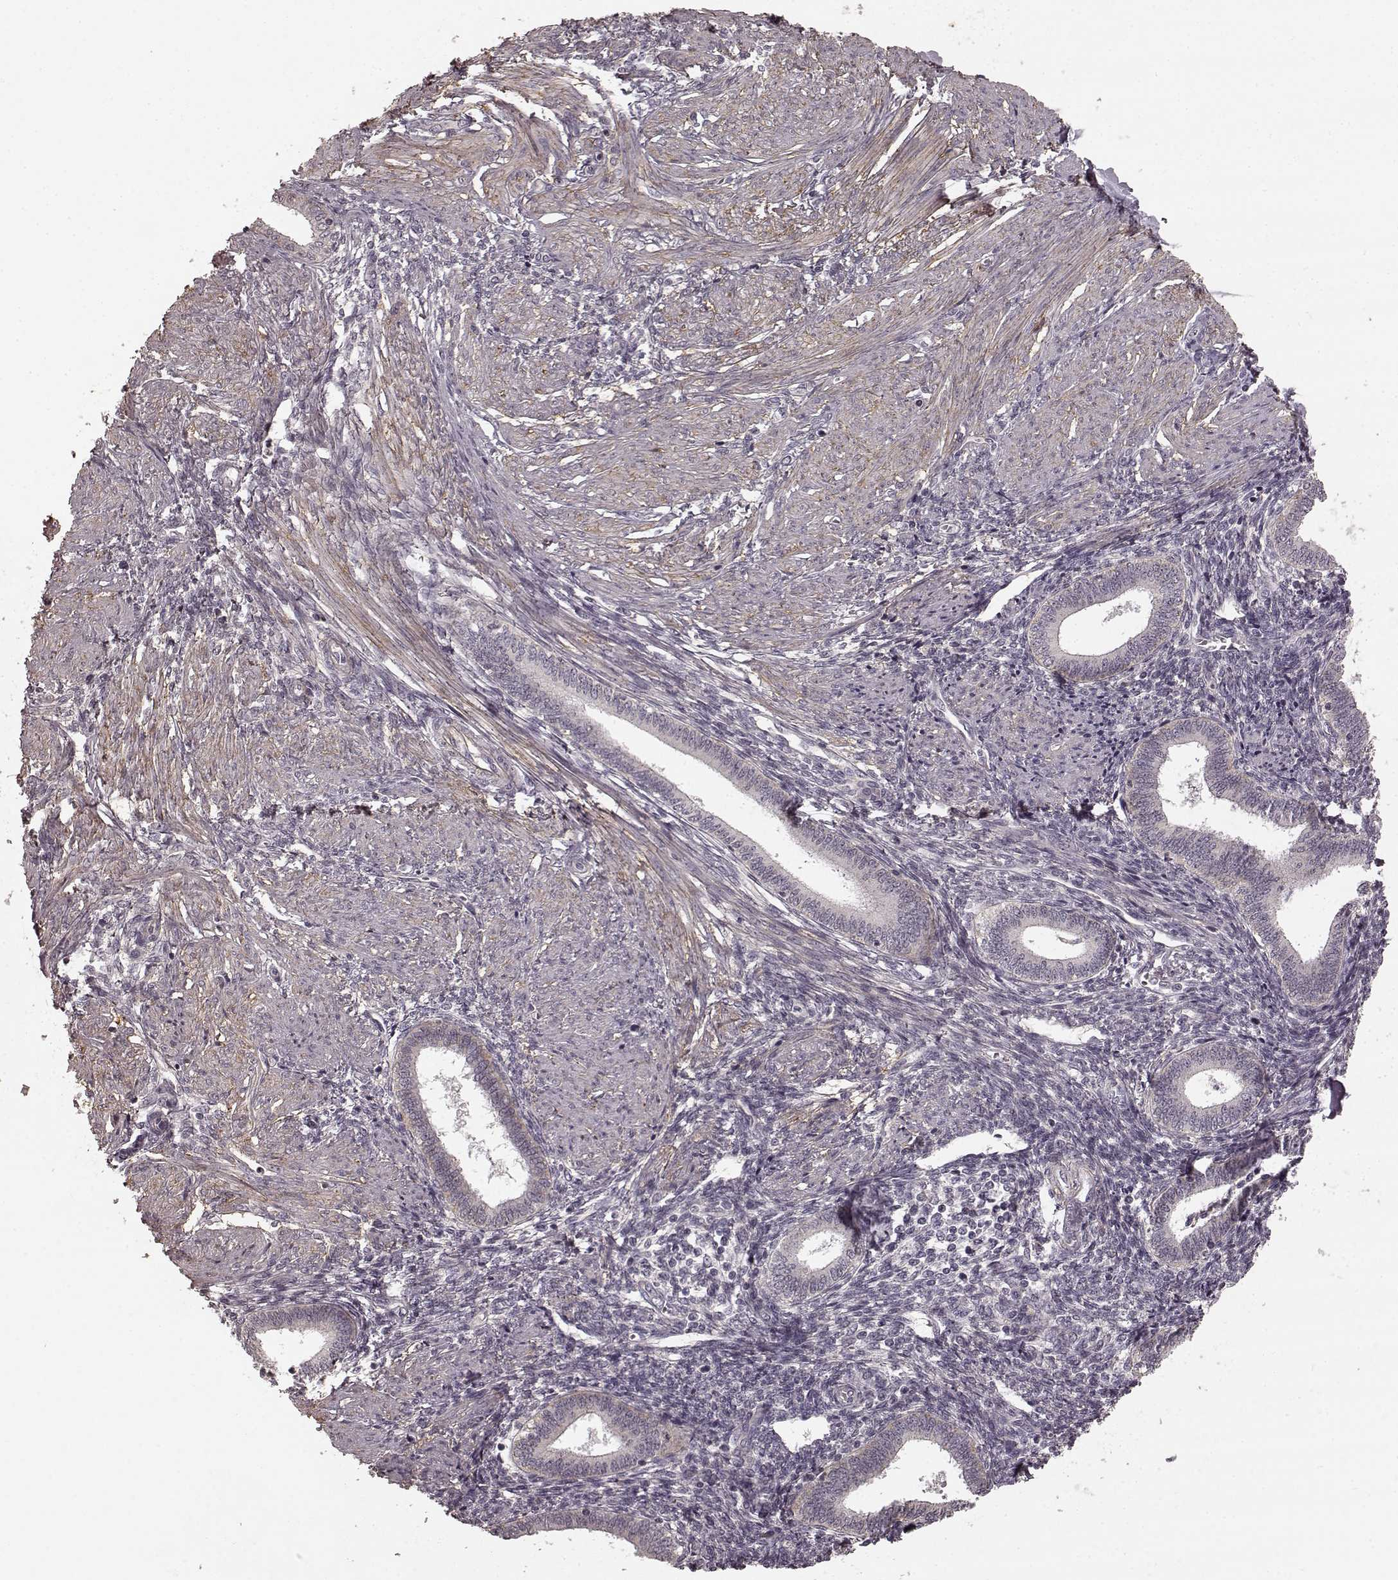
{"staining": {"intensity": "negative", "quantity": "none", "location": "none"}, "tissue": "endometrium", "cell_type": "Cells in endometrial stroma", "image_type": "normal", "snomed": [{"axis": "morphology", "description": "Normal tissue, NOS"}, {"axis": "topography", "description": "Endometrium"}], "caption": "The immunohistochemistry image has no significant staining in cells in endometrial stroma of endometrium. (DAB (3,3'-diaminobenzidine) IHC visualized using brightfield microscopy, high magnification).", "gene": "PRKCE", "patient": {"sex": "female", "age": 42}}